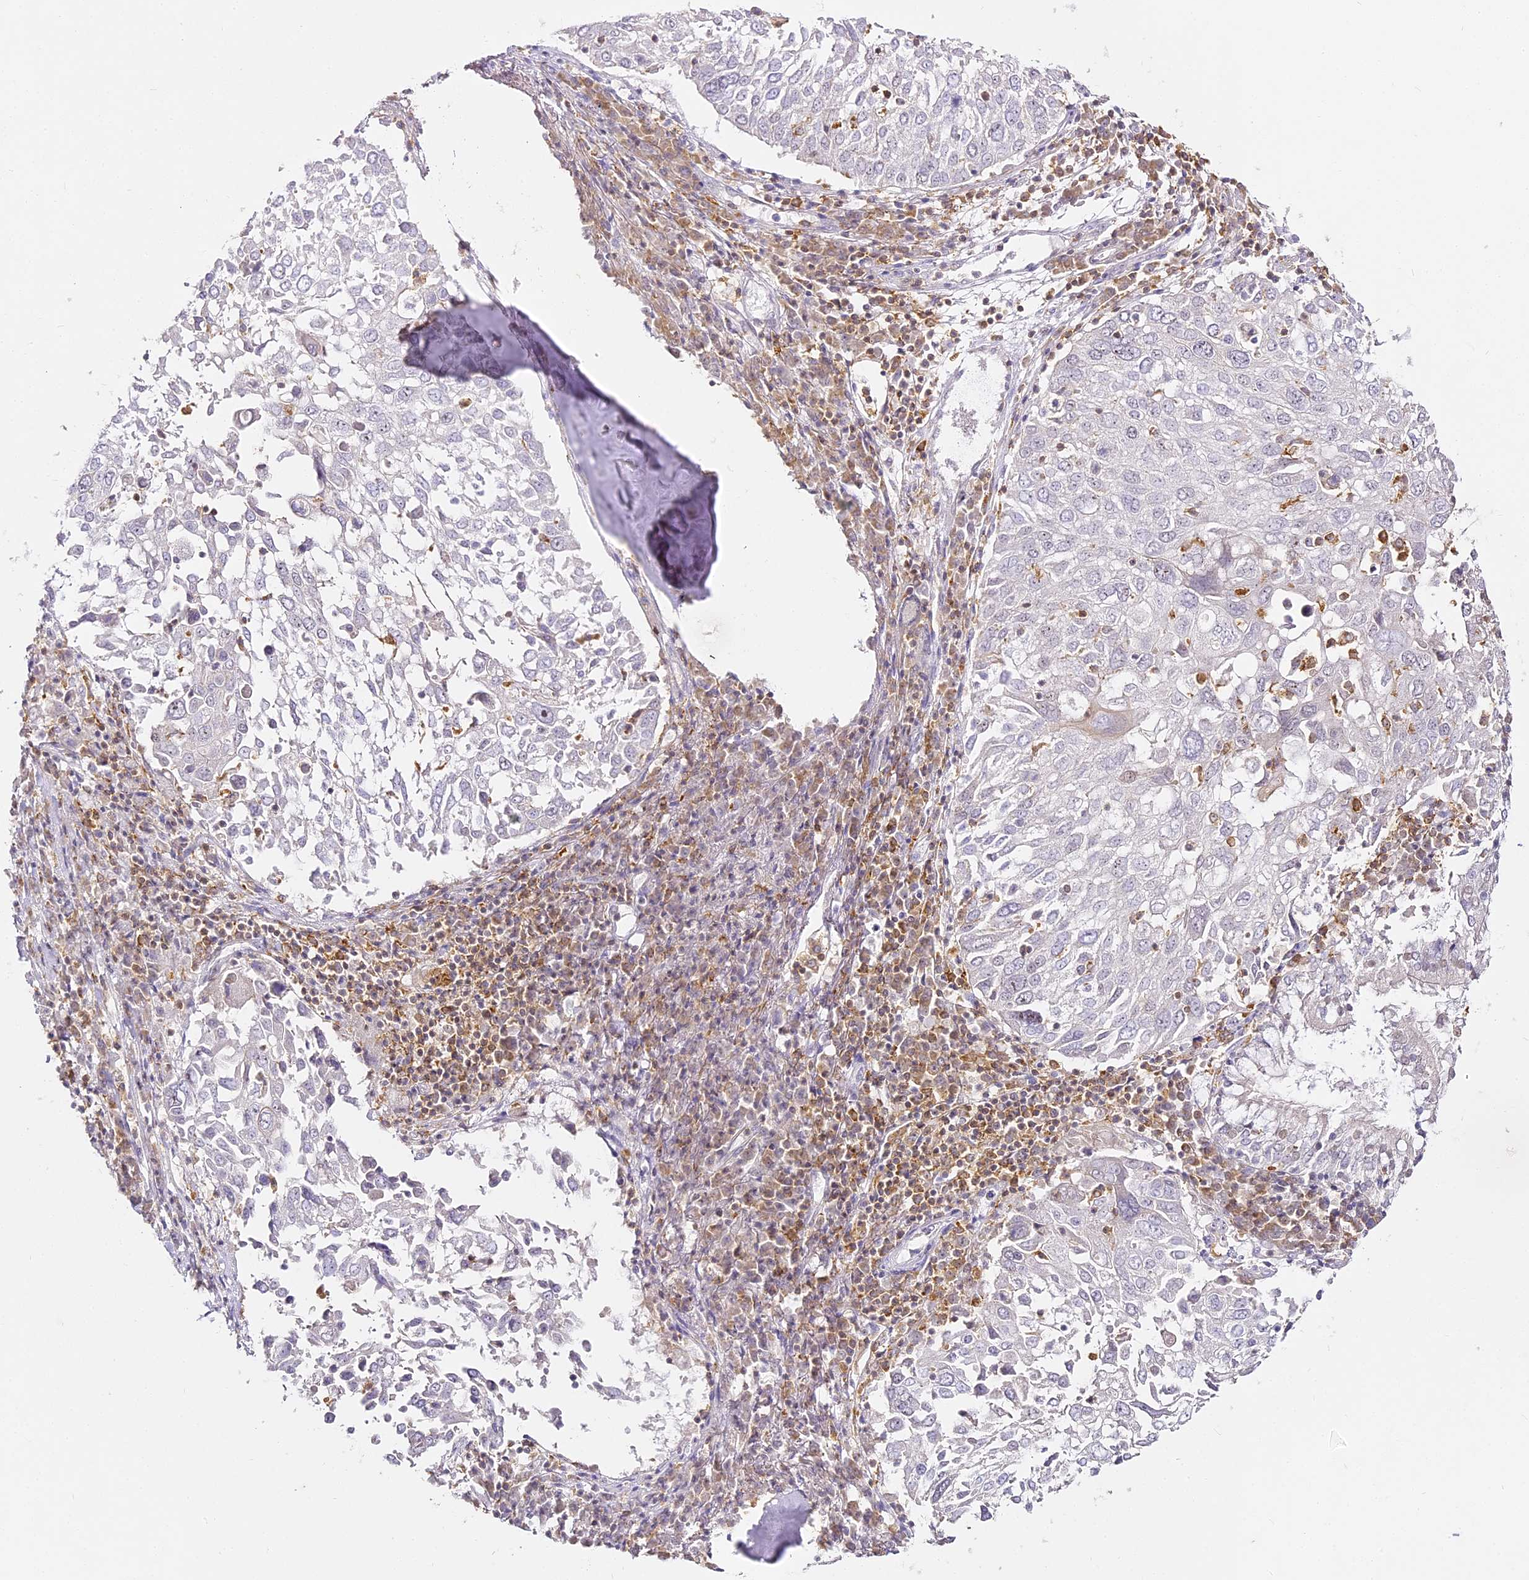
{"staining": {"intensity": "negative", "quantity": "none", "location": "none"}, "tissue": "lung cancer", "cell_type": "Tumor cells", "image_type": "cancer", "snomed": [{"axis": "morphology", "description": "Squamous cell carcinoma, NOS"}, {"axis": "topography", "description": "Lung"}], "caption": "There is no significant expression in tumor cells of lung cancer. Brightfield microscopy of IHC stained with DAB (brown) and hematoxylin (blue), captured at high magnification.", "gene": "DOCK2", "patient": {"sex": "male", "age": 65}}